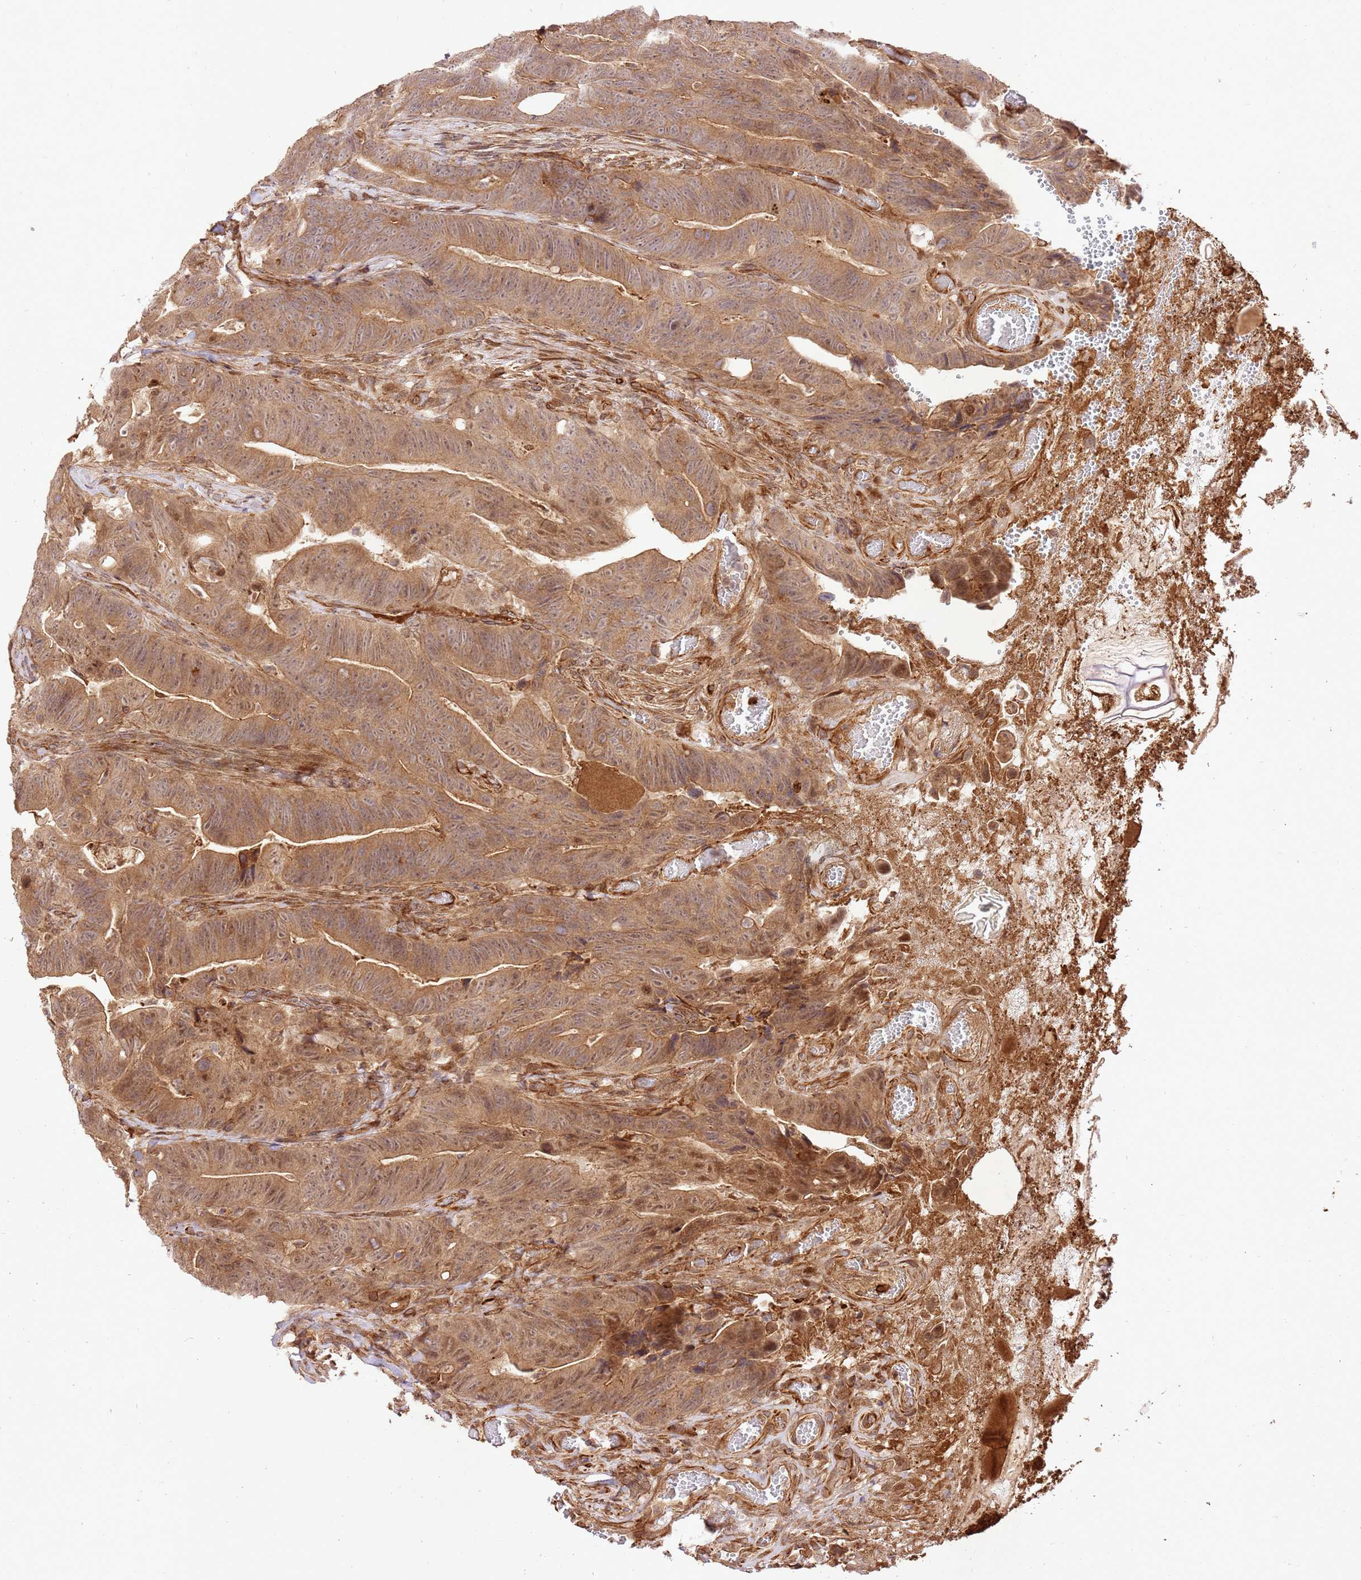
{"staining": {"intensity": "moderate", "quantity": ">75%", "location": "cytoplasmic/membranous"}, "tissue": "colorectal cancer", "cell_type": "Tumor cells", "image_type": "cancer", "snomed": [{"axis": "morphology", "description": "Adenocarcinoma, NOS"}, {"axis": "topography", "description": "Colon"}], "caption": "An IHC histopathology image of tumor tissue is shown. Protein staining in brown shows moderate cytoplasmic/membranous positivity in colorectal cancer within tumor cells. The staining was performed using DAB (3,3'-diaminobenzidine), with brown indicating positive protein expression. Nuclei are stained blue with hematoxylin.", "gene": "KATNAL2", "patient": {"sex": "female", "age": 82}}